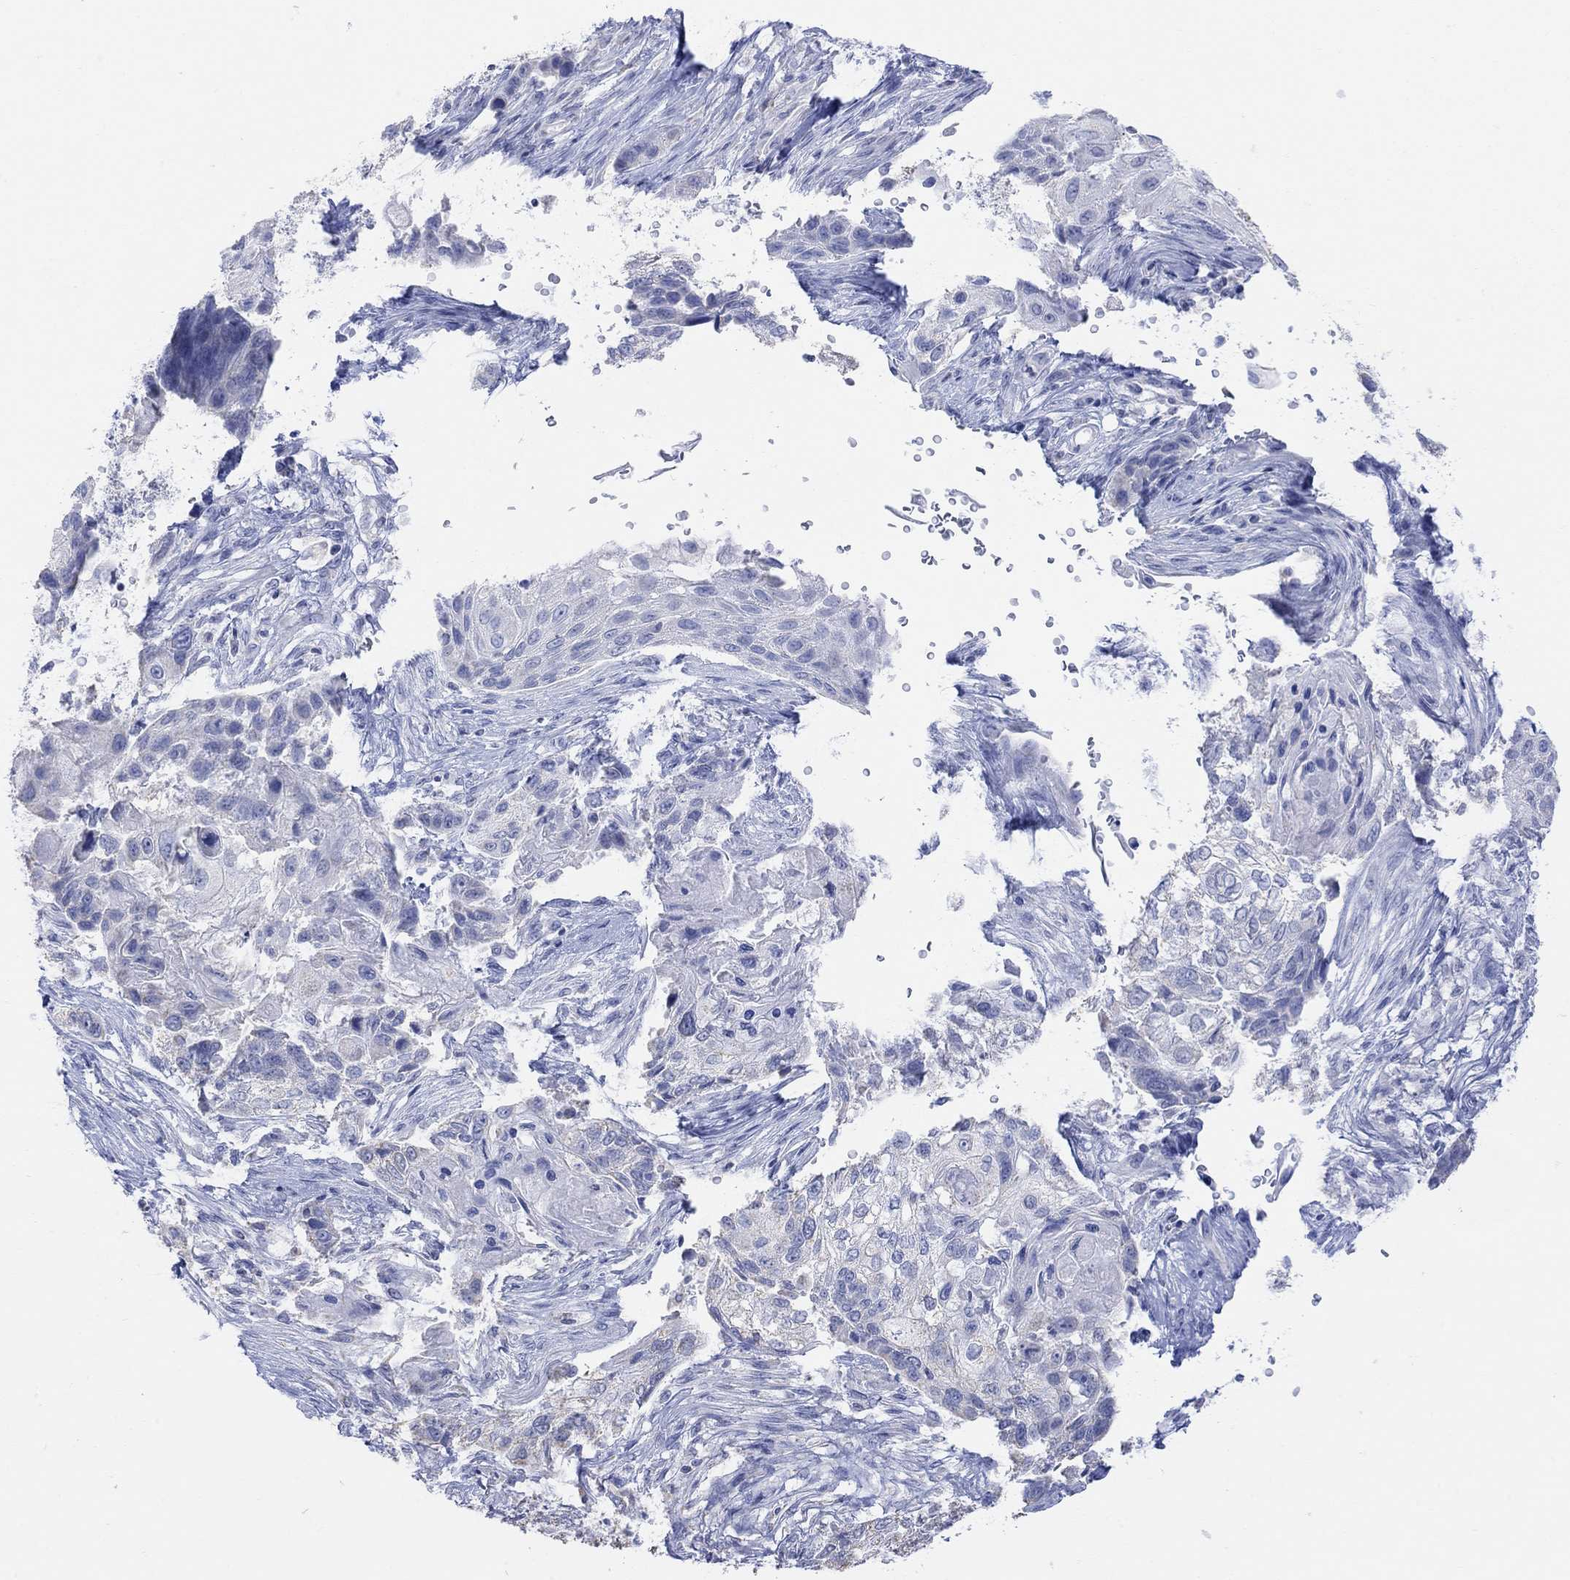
{"staining": {"intensity": "negative", "quantity": "none", "location": "none"}, "tissue": "lung cancer", "cell_type": "Tumor cells", "image_type": "cancer", "snomed": [{"axis": "morphology", "description": "Normal tissue, NOS"}, {"axis": "morphology", "description": "Squamous cell carcinoma, NOS"}, {"axis": "topography", "description": "Bronchus"}, {"axis": "topography", "description": "Lung"}], "caption": "Protein analysis of lung cancer shows no significant expression in tumor cells.", "gene": "SYT12", "patient": {"sex": "male", "age": 69}}